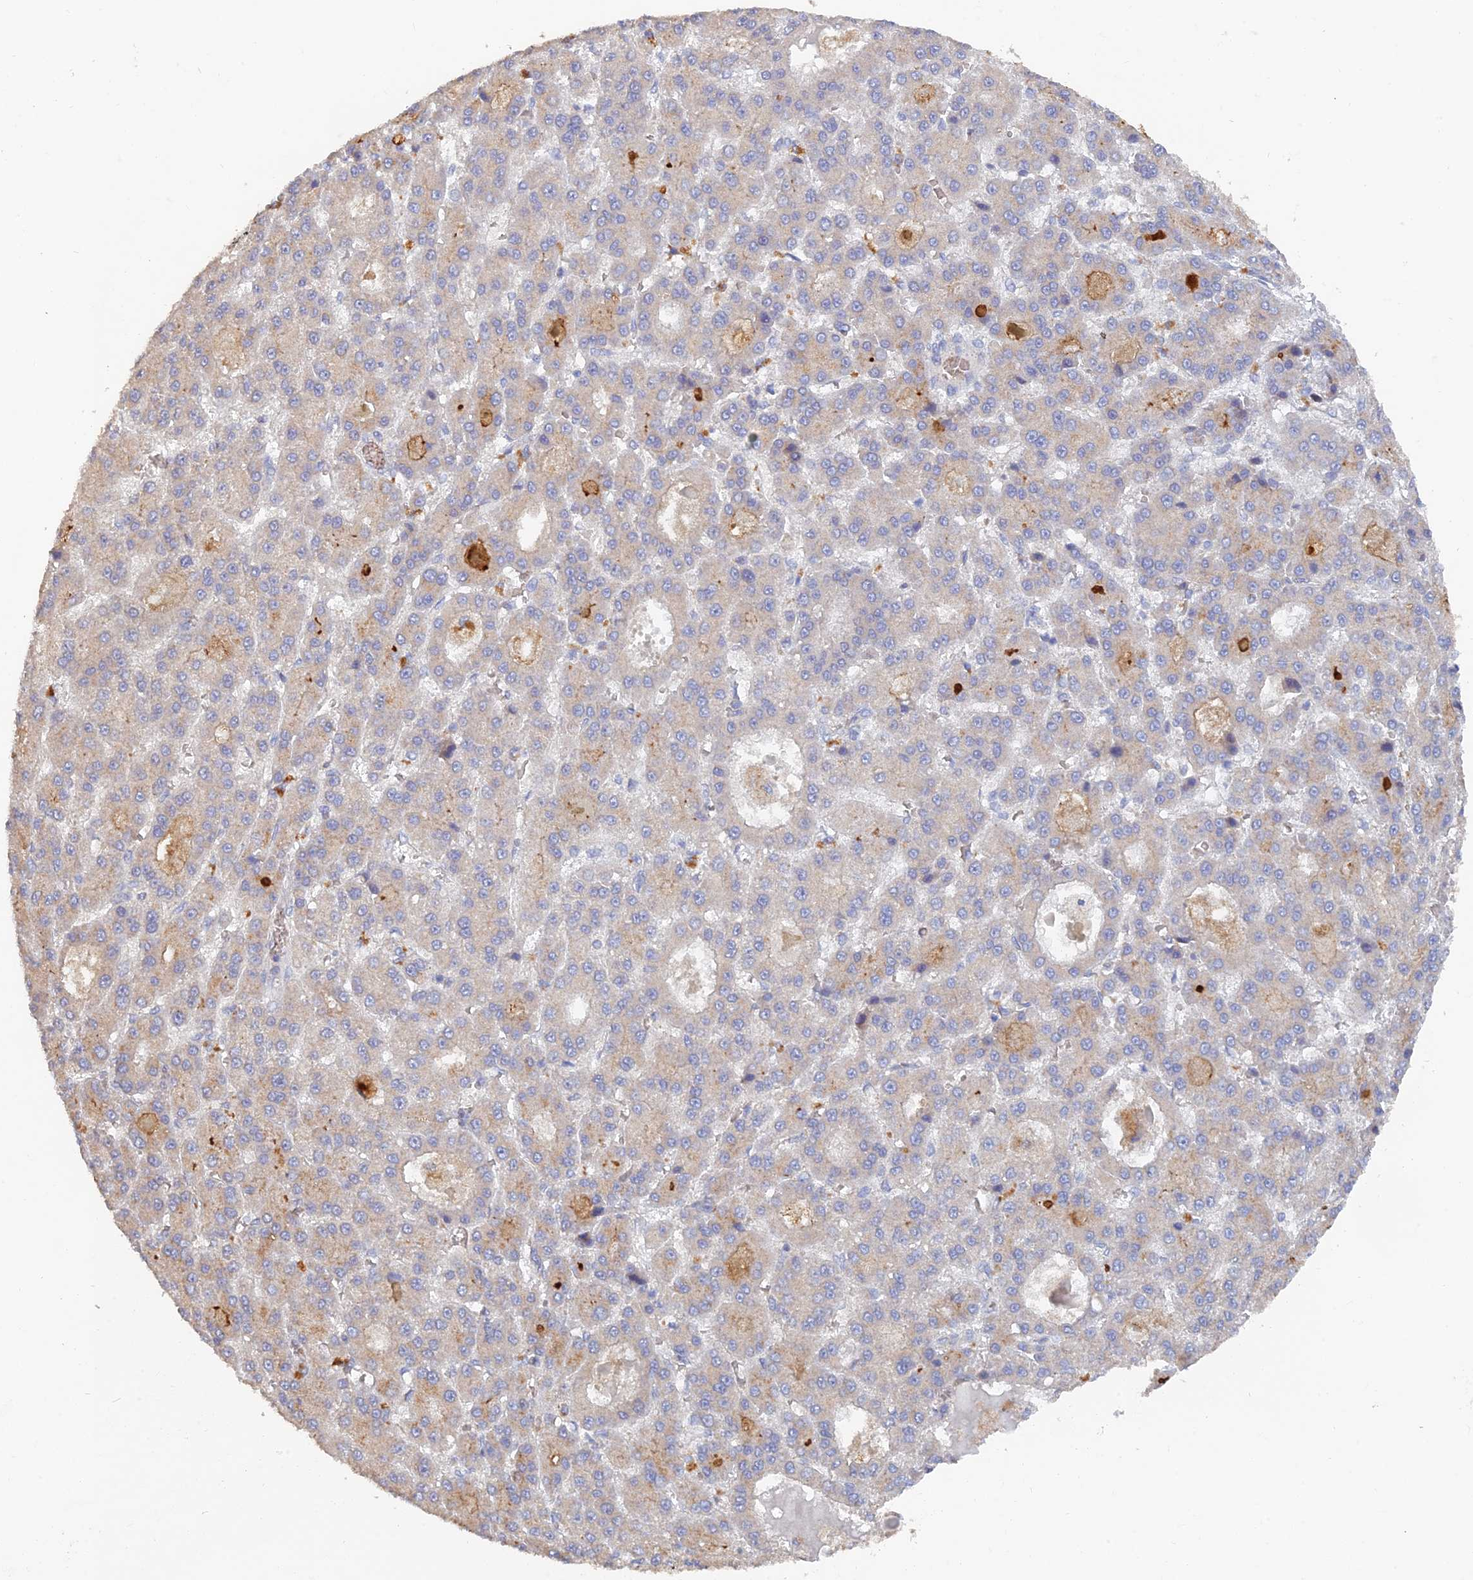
{"staining": {"intensity": "weak", "quantity": "<25%", "location": "cytoplasmic/membranous"}, "tissue": "liver cancer", "cell_type": "Tumor cells", "image_type": "cancer", "snomed": [{"axis": "morphology", "description": "Carcinoma, Hepatocellular, NOS"}, {"axis": "topography", "description": "Liver"}], "caption": "High power microscopy image of an IHC image of hepatocellular carcinoma (liver), revealing no significant positivity in tumor cells. (Brightfield microscopy of DAB (3,3'-diaminobenzidine) immunohistochemistry (IHC) at high magnification).", "gene": "ARRDC1", "patient": {"sex": "male", "age": 70}}